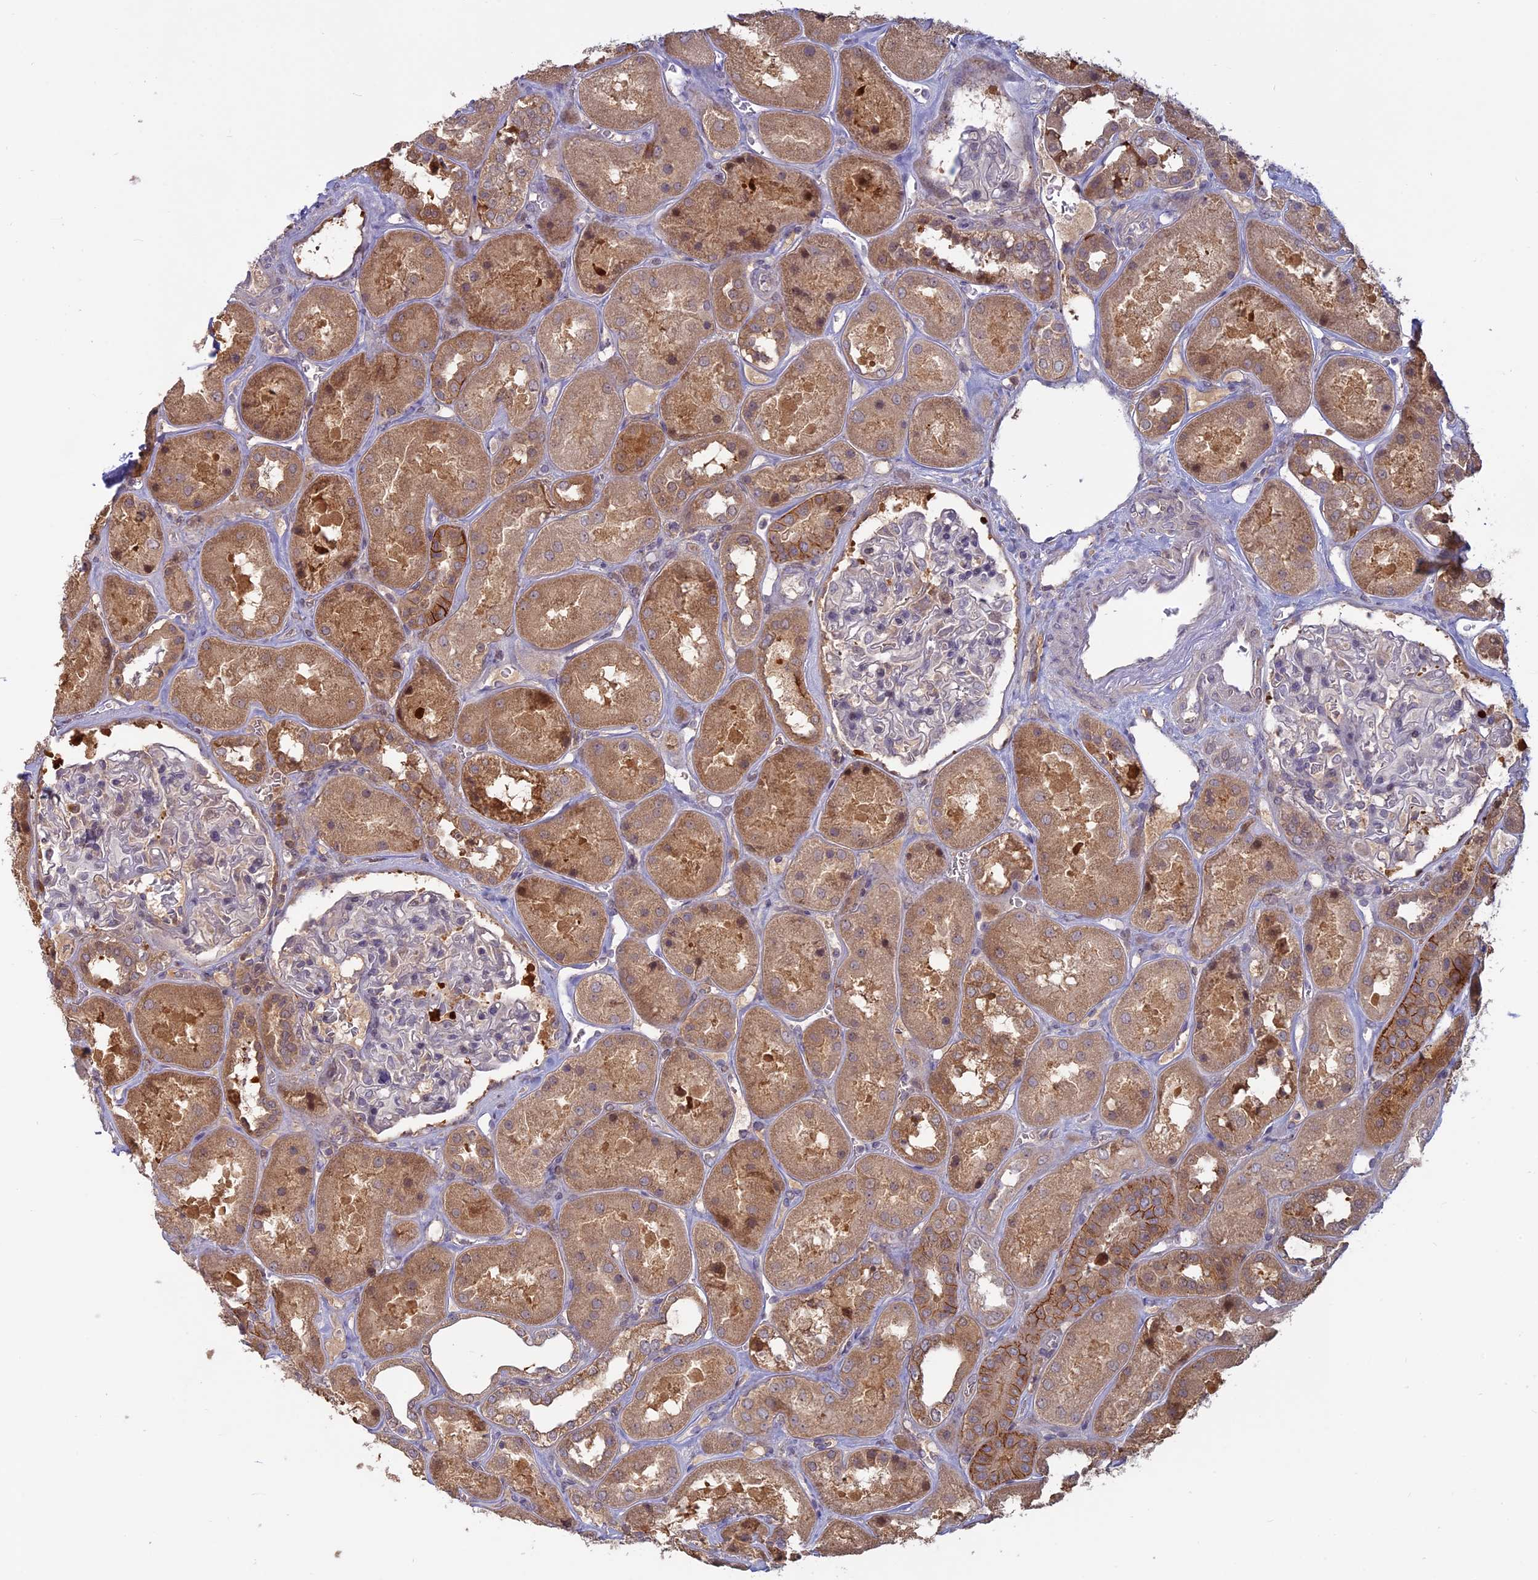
{"staining": {"intensity": "weak", "quantity": "<25%", "location": "cytoplasmic/membranous"}, "tissue": "kidney", "cell_type": "Cells in glomeruli", "image_type": "normal", "snomed": [{"axis": "morphology", "description": "Normal tissue, NOS"}, {"axis": "topography", "description": "Kidney"}], "caption": "Immunohistochemistry (IHC) histopathology image of unremarkable human kidney stained for a protein (brown), which displays no positivity in cells in glomeruli. Nuclei are stained in blue.", "gene": "TMEM208", "patient": {"sex": "male", "age": 70}}